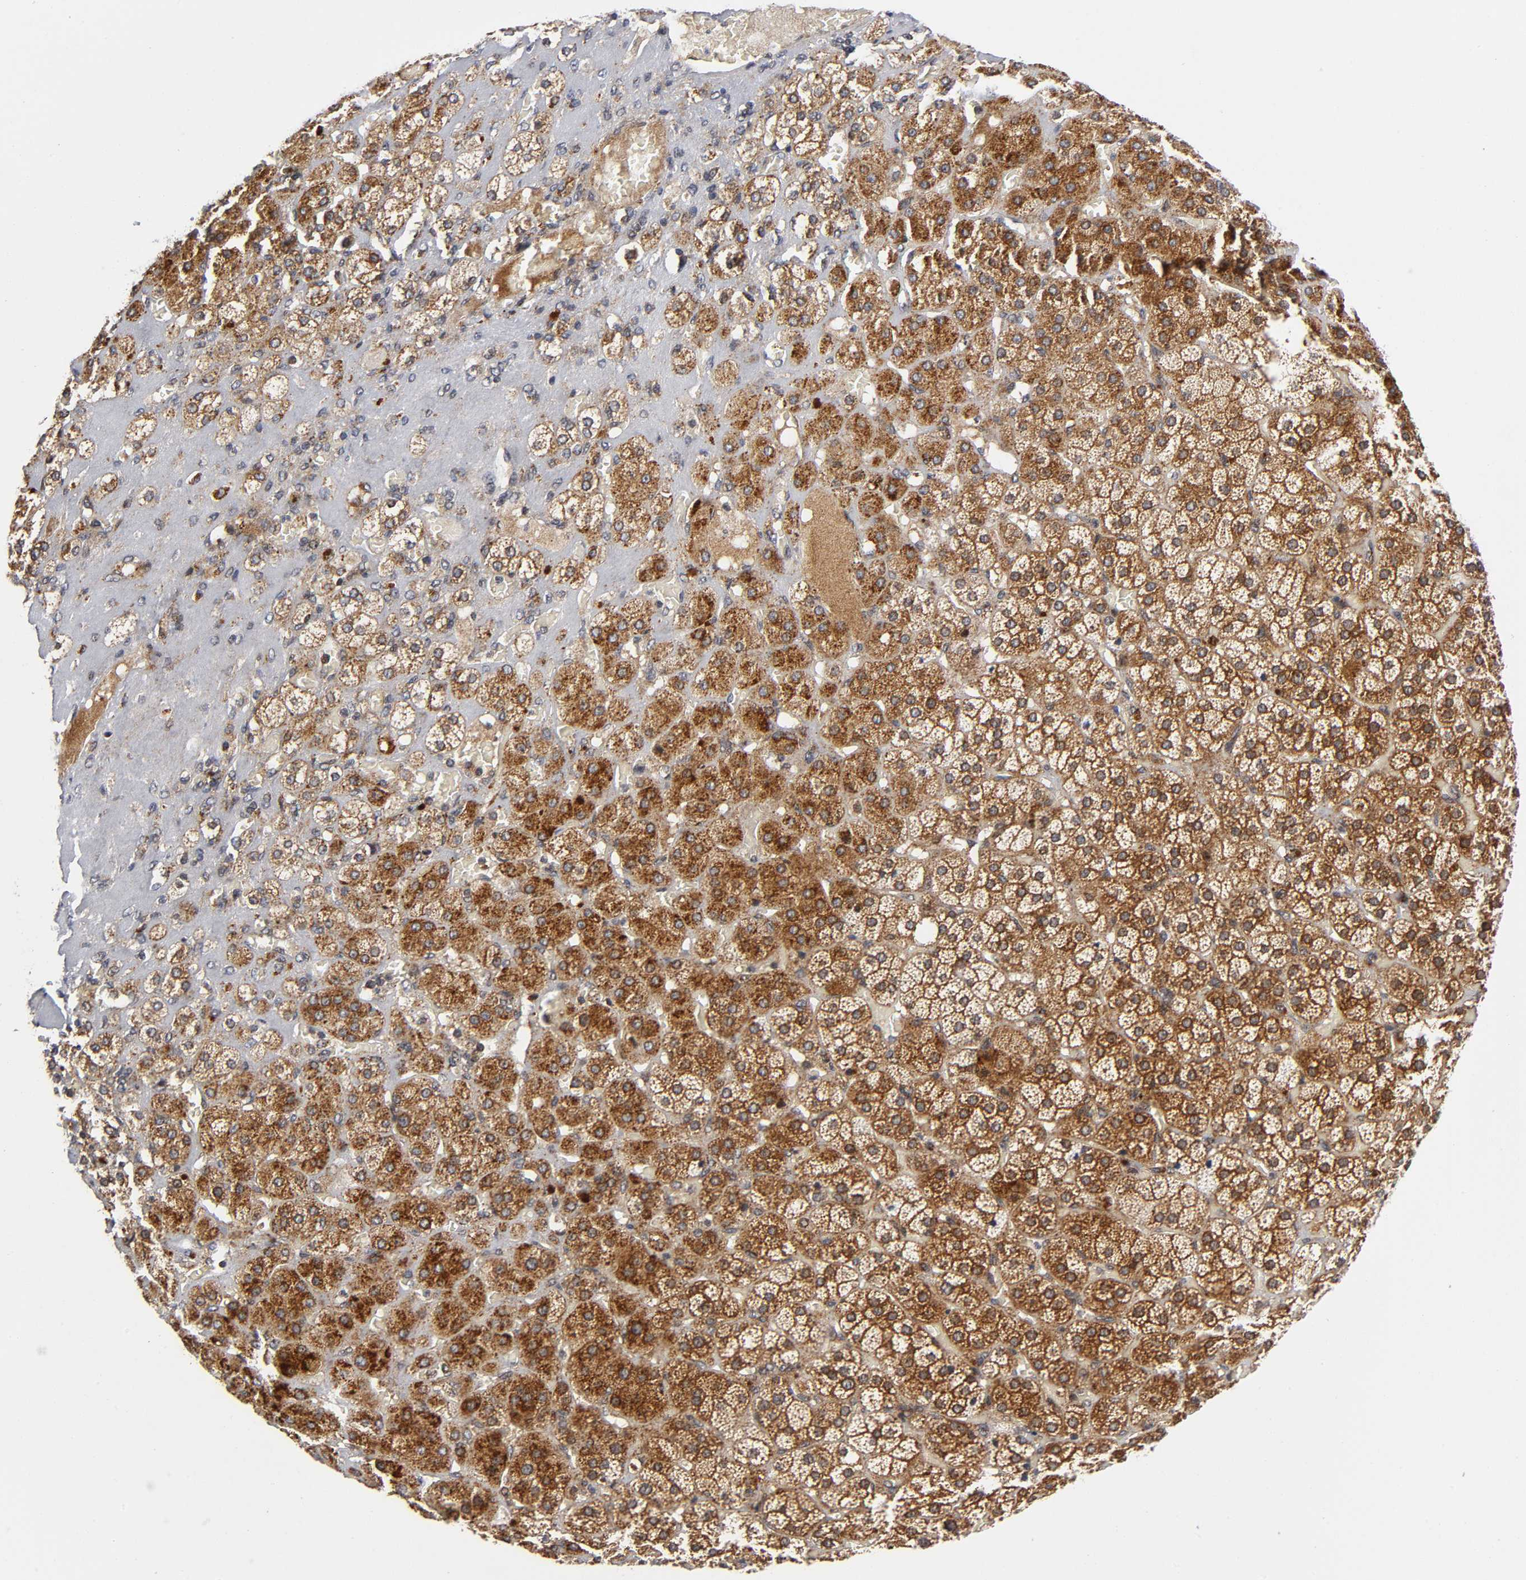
{"staining": {"intensity": "strong", "quantity": ">75%", "location": "cytoplasmic/membranous"}, "tissue": "adrenal gland", "cell_type": "Glandular cells", "image_type": "normal", "snomed": [{"axis": "morphology", "description": "Normal tissue, NOS"}, {"axis": "topography", "description": "Adrenal gland"}], "caption": "IHC histopathology image of benign adrenal gland stained for a protein (brown), which displays high levels of strong cytoplasmic/membranous staining in about >75% of glandular cells.", "gene": "EIF5", "patient": {"sex": "female", "age": 71}}